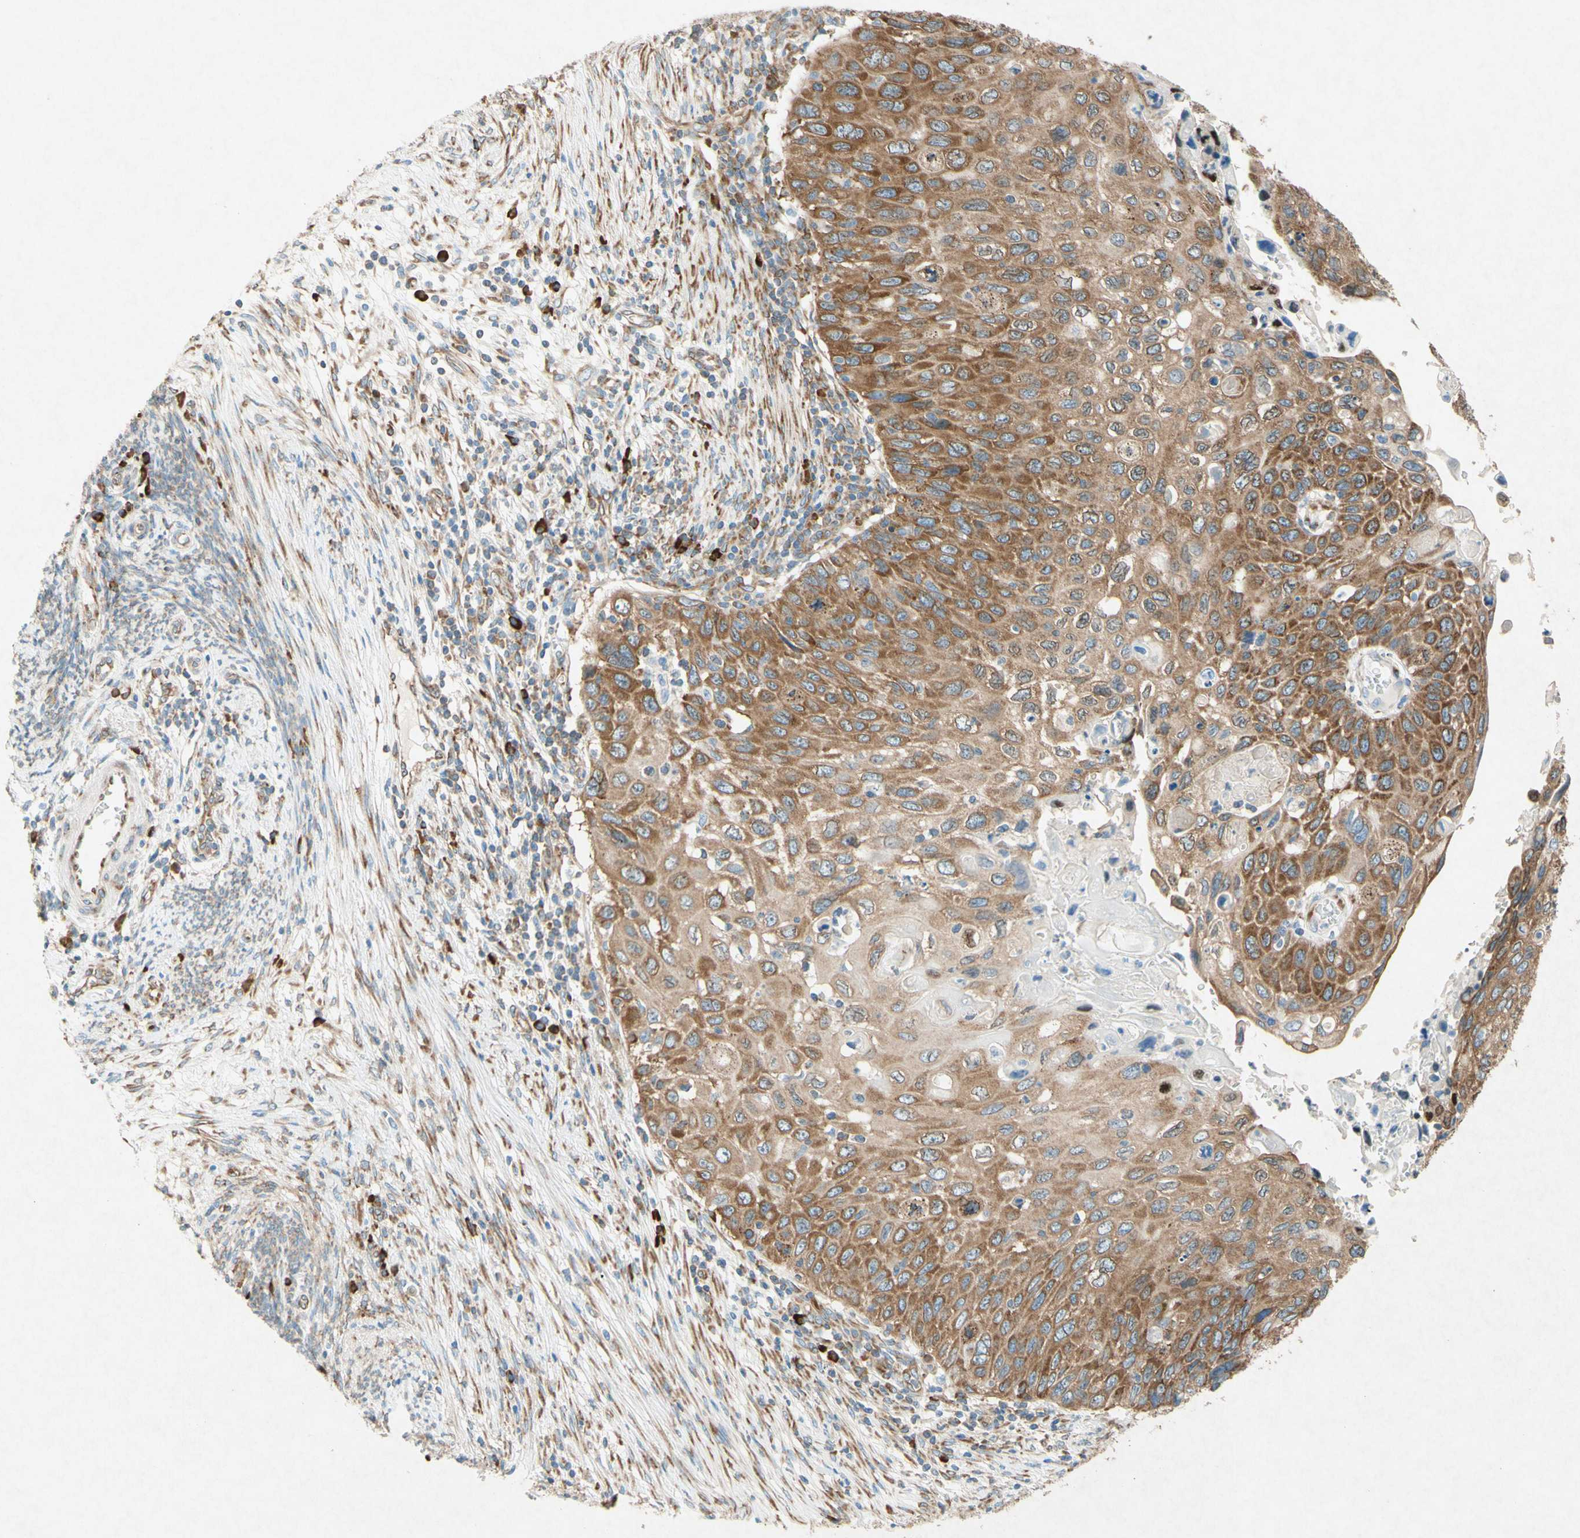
{"staining": {"intensity": "moderate", "quantity": ">75%", "location": "cytoplasmic/membranous"}, "tissue": "cervical cancer", "cell_type": "Tumor cells", "image_type": "cancer", "snomed": [{"axis": "morphology", "description": "Squamous cell carcinoma, NOS"}, {"axis": "topography", "description": "Cervix"}], "caption": "Human squamous cell carcinoma (cervical) stained with a protein marker shows moderate staining in tumor cells.", "gene": "PABPC1", "patient": {"sex": "female", "age": 70}}